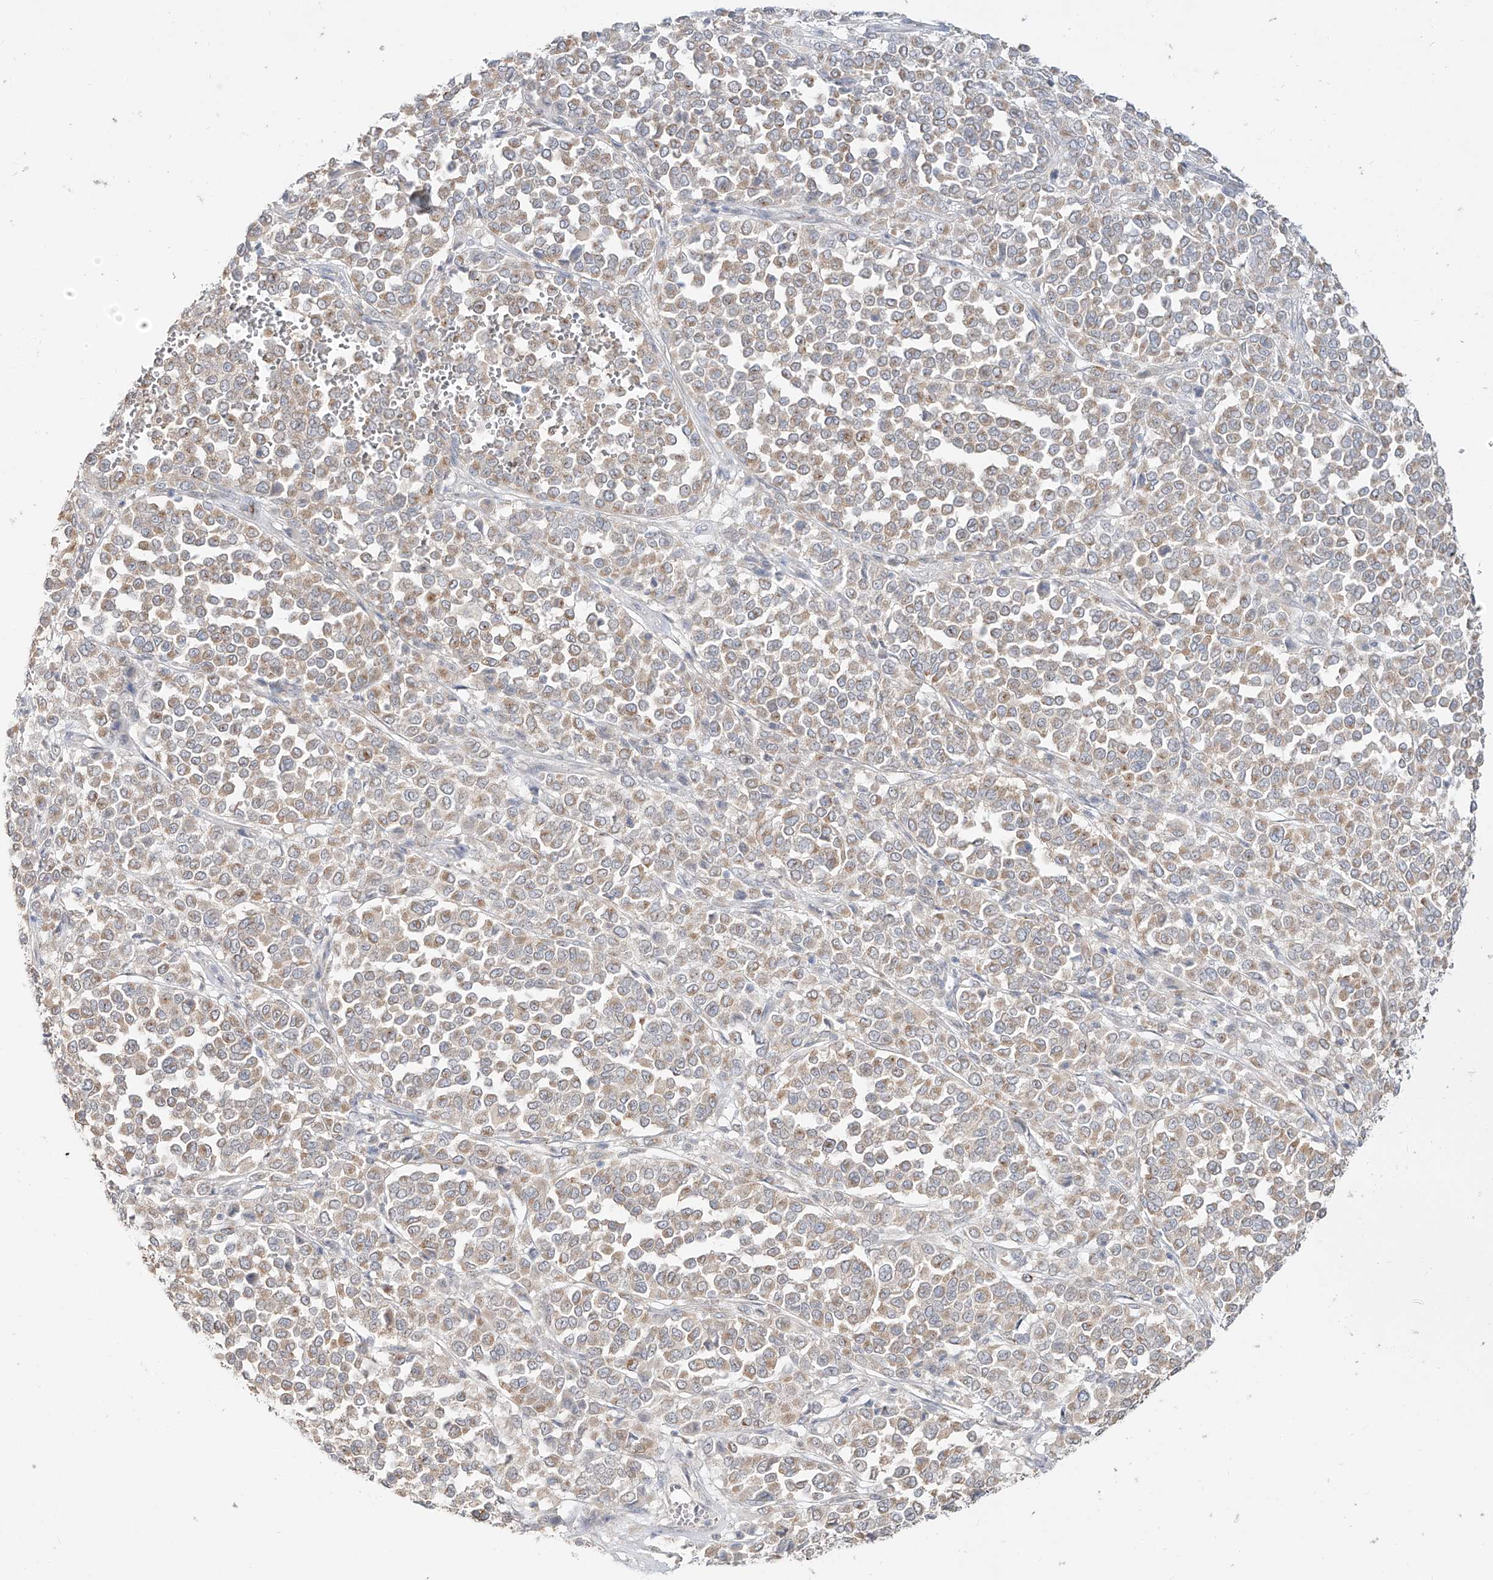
{"staining": {"intensity": "weak", "quantity": ">75%", "location": "cytoplasmic/membranous"}, "tissue": "melanoma", "cell_type": "Tumor cells", "image_type": "cancer", "snomed": [{"axis": "morphology", "description": "Malignant melanoma, Metastatic site"}, {"axis": "topography", "description": "Pancreas"}], "caption": "This is a micrograph of IHC staining of melanoma, which shows weak staining in the cytoplasmic/membranous of tumor cells.", "gene": "BSDC1", "patient": {"sex": "female", "age": 30}}